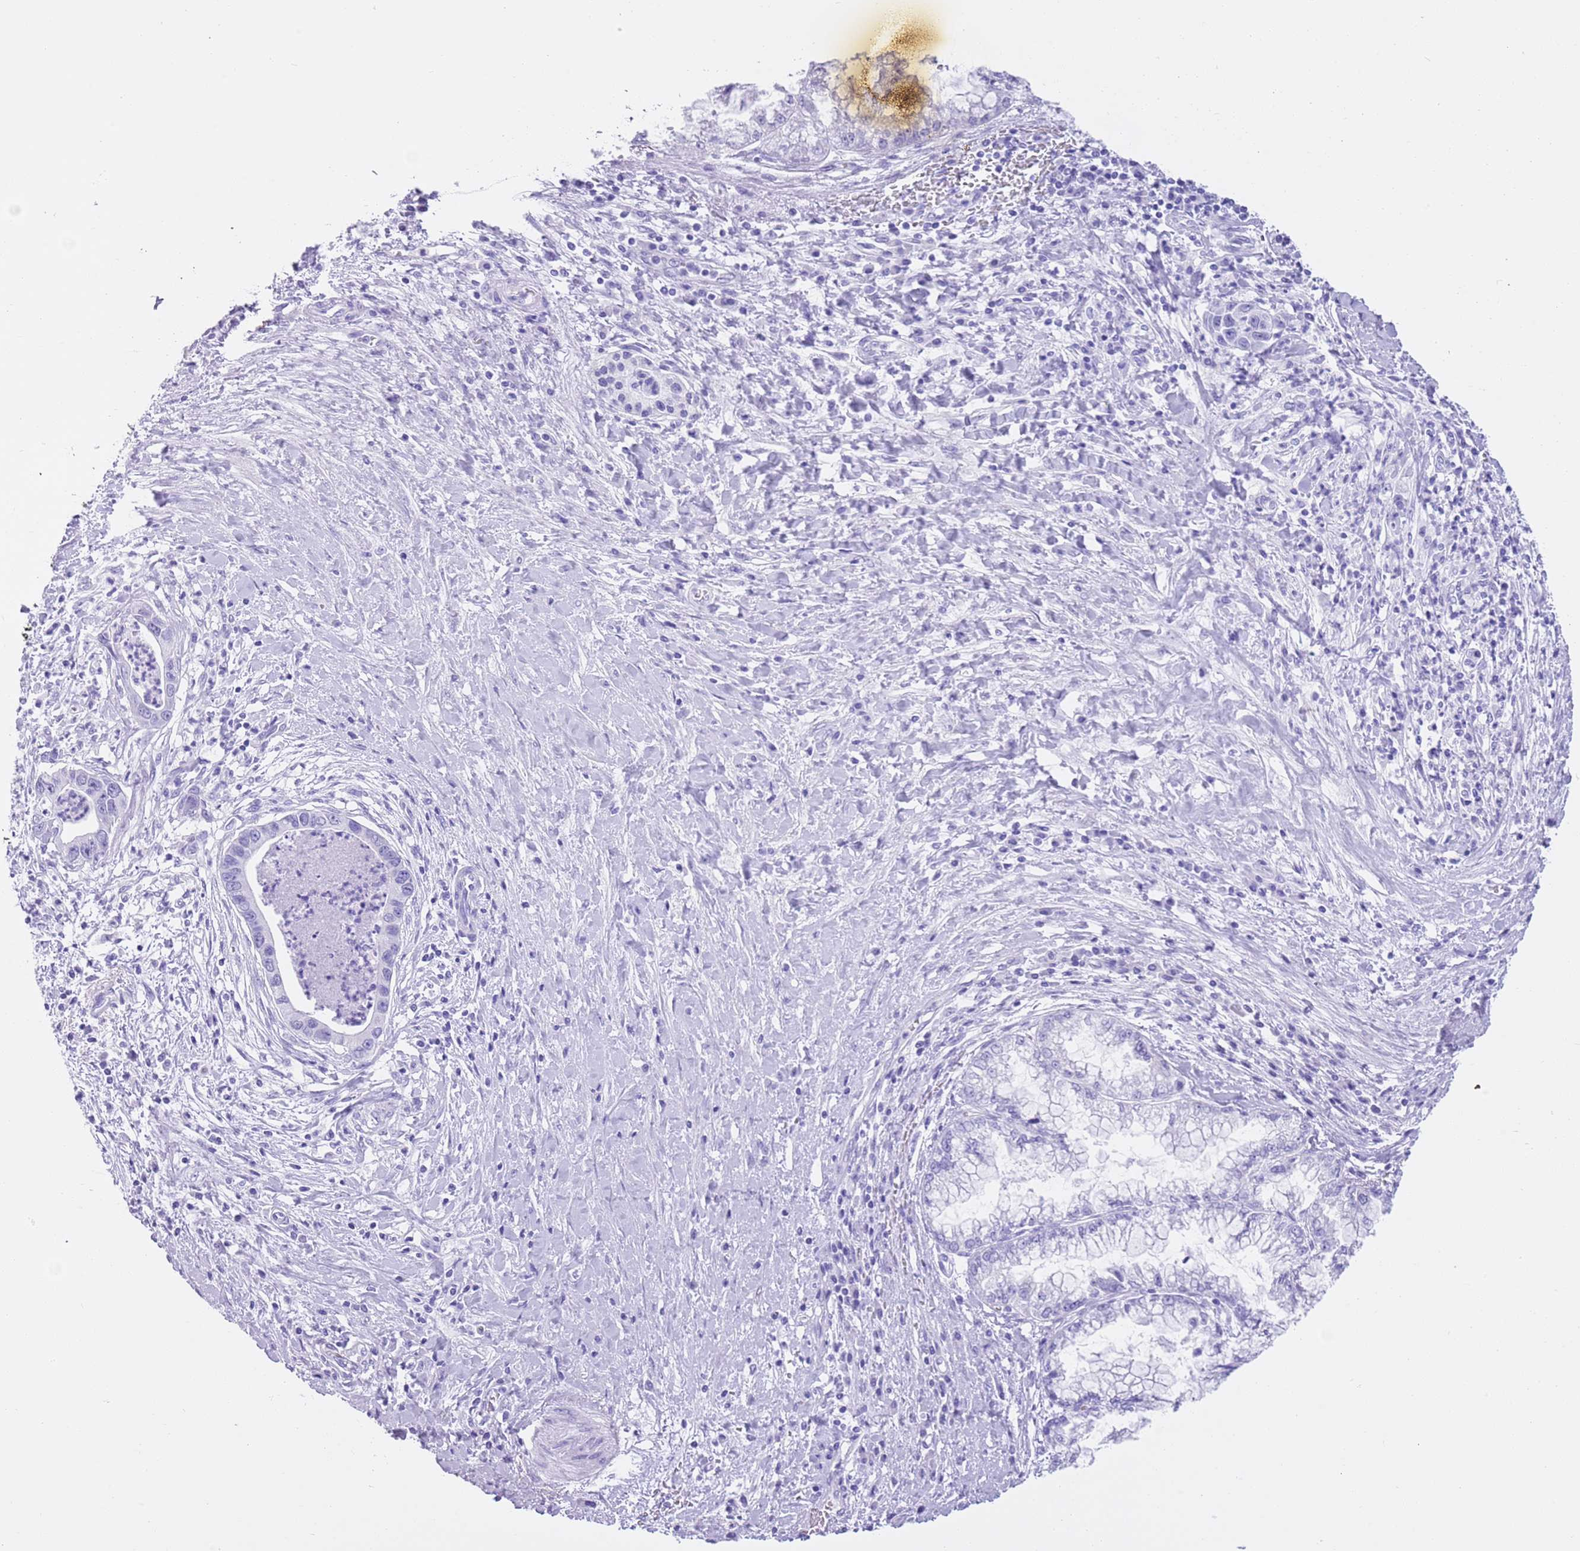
{"staining": {"intensity": "negative", "quantity": "none", "location": "none"}, "tissue": "pancreatic cancer", "cell_type": "Tumor cells", "image_type": "cancer", "snomed": [{"axis": "morphology", "description": "Adenocarcinoma, NOS"}, {"axis": "topography", "description": "Pancreas"}], "caption": "The IHC photomicrograph has no significant expression in tumor cells of pancreatic cancer (adenocarcinoma) tissue.", "gene": "TMEM185B", "patient": {"sex": "male", "age": 73}}